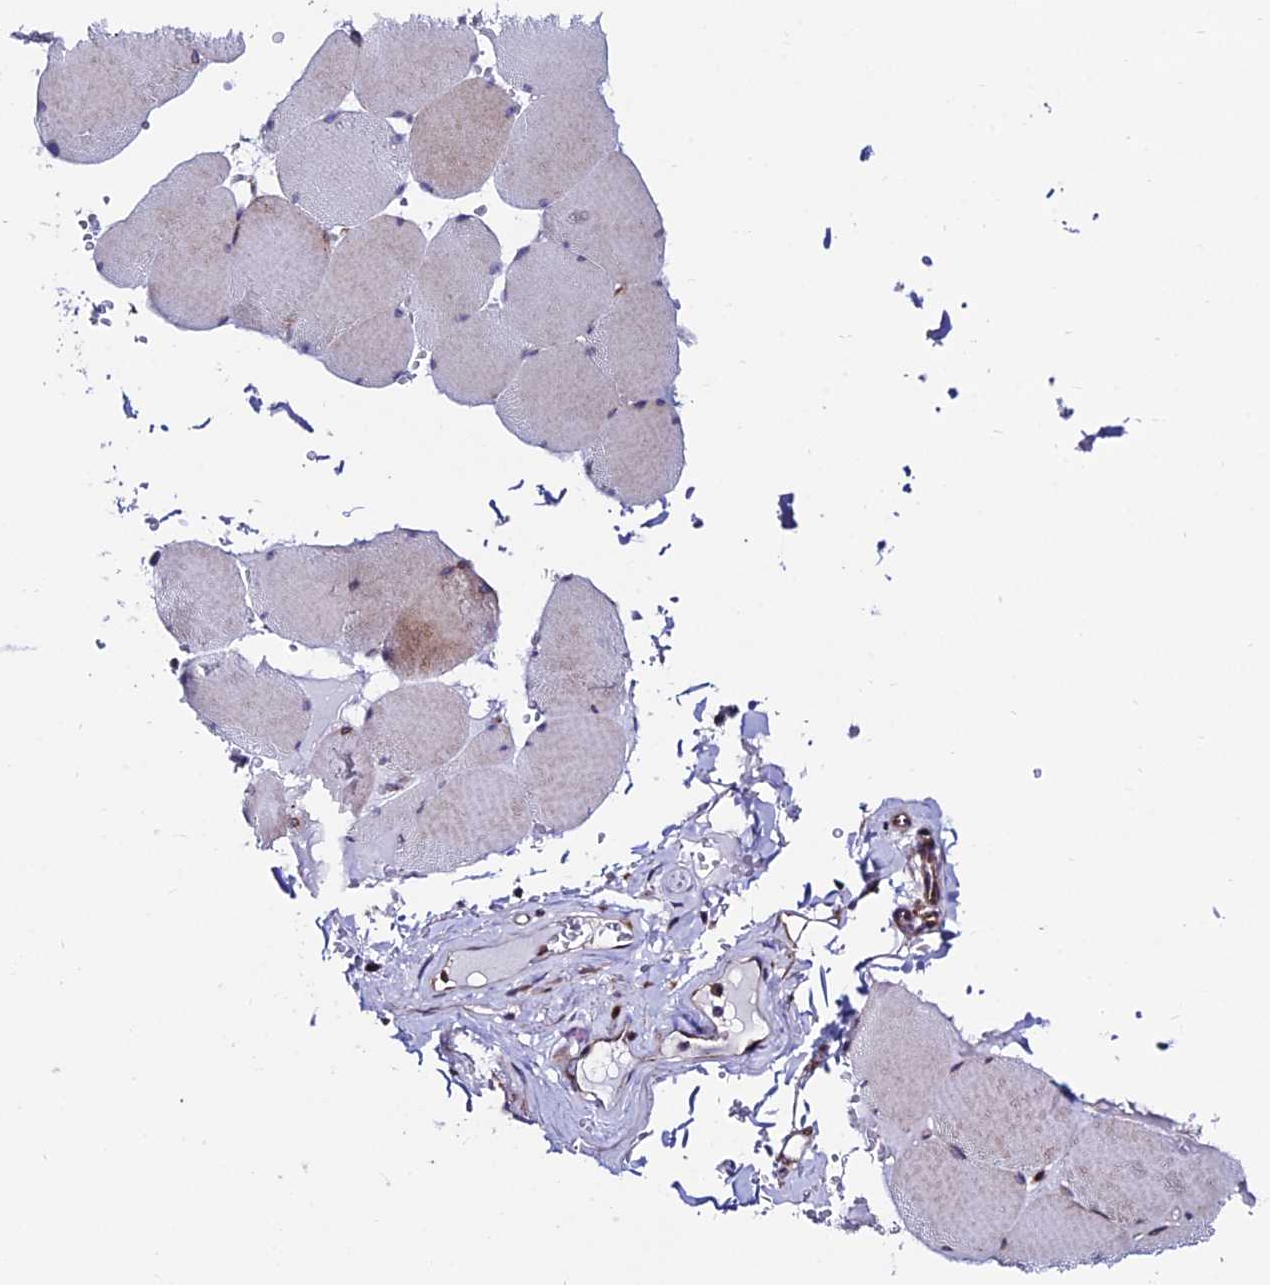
{"staining": {"intensity": "weak", "quantity": "25%-75%", "location": "cytoplasmic/membranous"}, "tissue": "skeletal muscle", "cell_type": "Myocytes", "image_type": "normal", "snomed": [{"axis": "morphology", "description": "Normal tissue, NOS"}, {"axis": "topography", "description": "Skeletal muscle"}, {"axis": "topography", "description": "Head-Neck"}], "caption": "IHC histopathology image of normal skeletal muscle: skeletal muscle stained using IHC reveals low levels of weak protein expression localized specifically in the cytoplasmic/membranous of myocytes, appearing as a cytoplasmic/membranous brown color.", "gene": "EIF3K", "patient": {"sex": "male", "age": 66}}